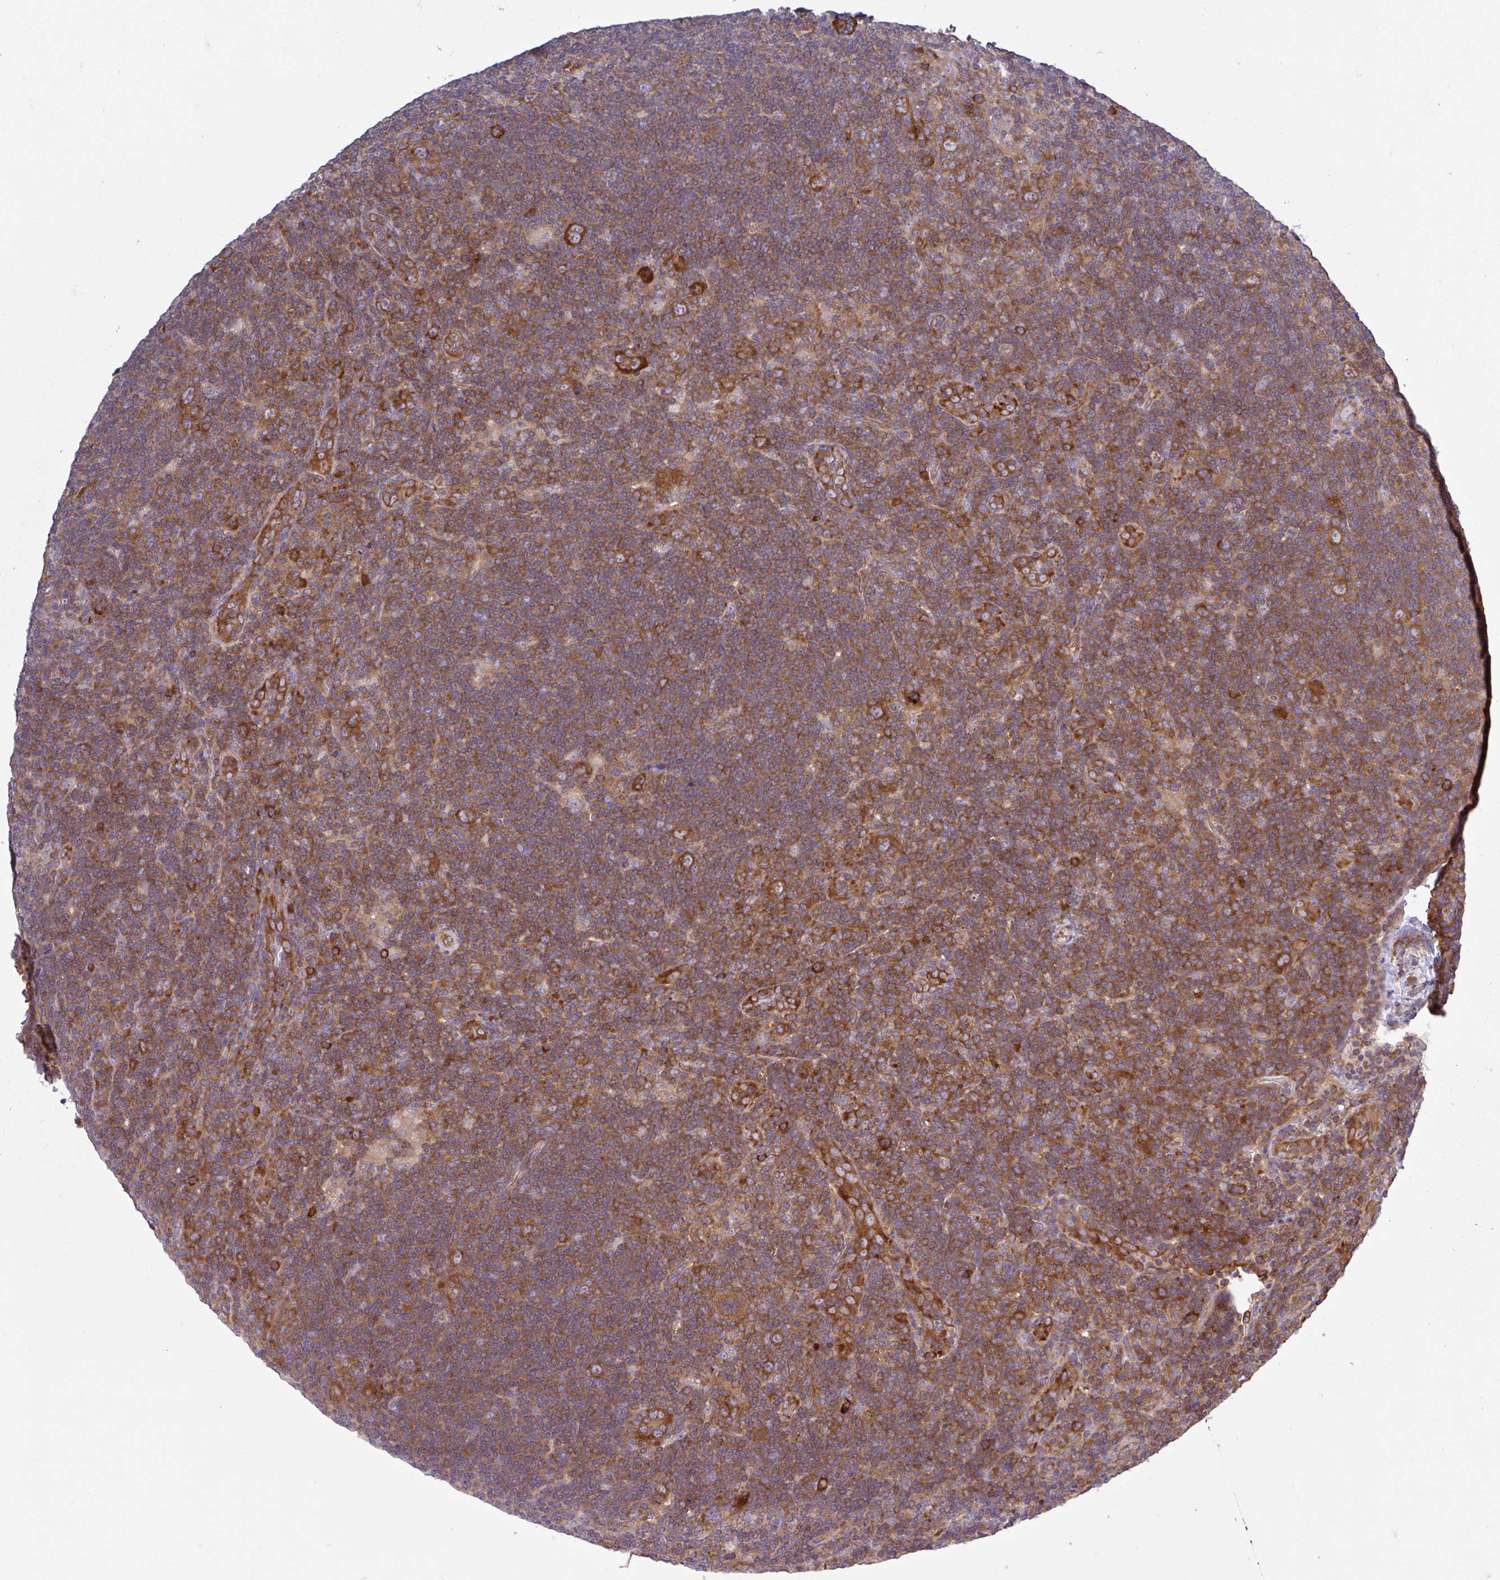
{"staining": {"intensity": "strong", "quantity": ">75%", "location": "cytoplasmic/membranous"}, "tissue": "lymphoma", "cell_type": "Tumor cells", "image_type": "cancer", "snomed": [{"axis": "morphology", "description": "Hodgkin's disease, NOS"}, {"axis": "topography", "description": "Lymph node"}], "caption": "Protein expression analysis of lymphoma shows strong cytoplasmic/membranous expression in about >75% of tumor cells. (DAB (3,3'-diaminobenzidine) = brown stain, brightfield microscopy at high magnification).", "gene": "LARS1", "patient": {"sex": "female", "age": 57}}